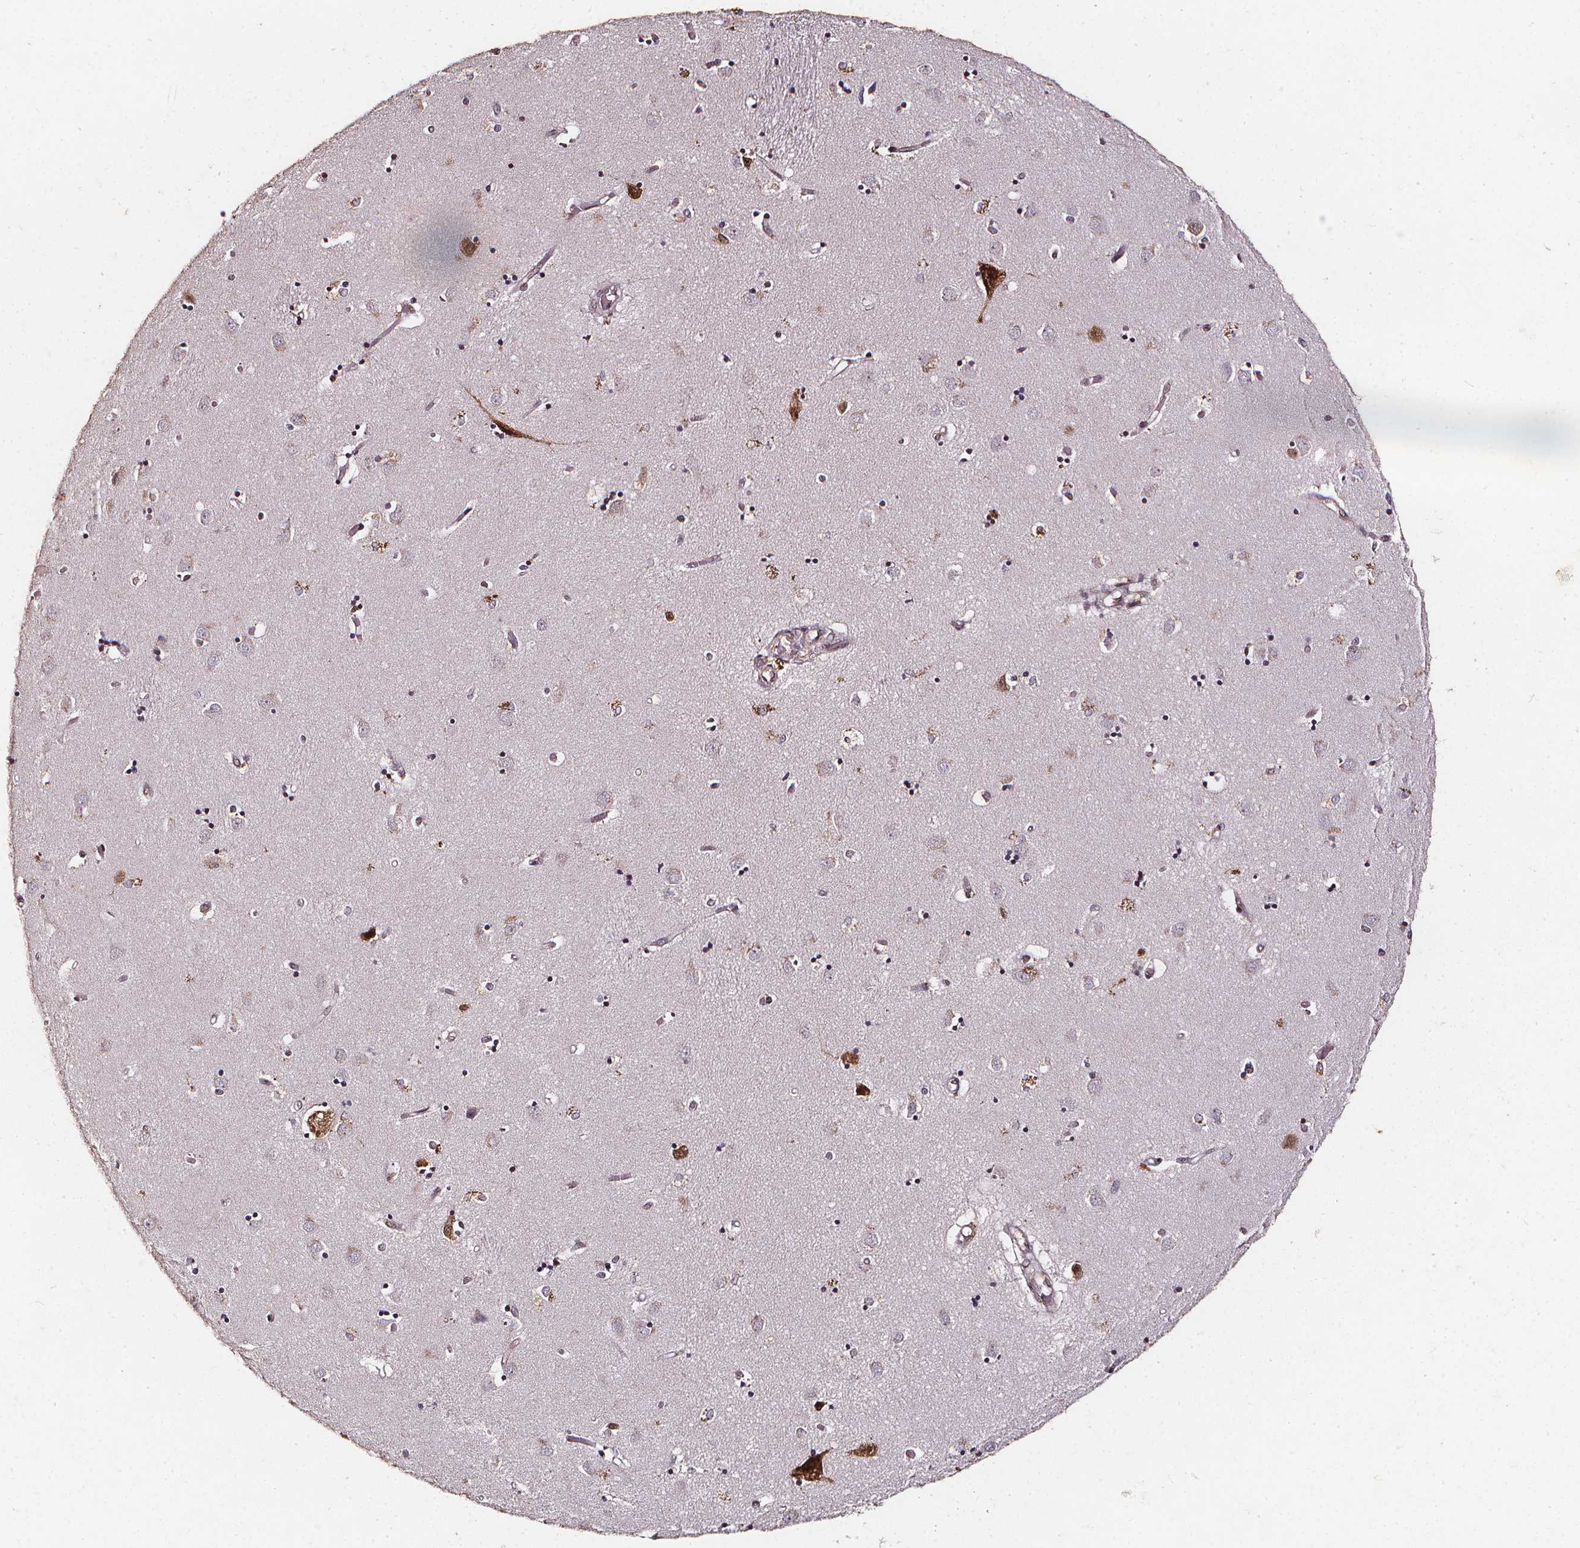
{"staining": {"intensity": "weak", "quantity": "<25%", "location": "cytoplasmic/membranous"}, "tissue": "caudate", "cell_type": "Glial cells", "image_type": "normal", "snomed": [{"axis": "morphology", "description": "Normal tissue, NOS"}, {"axis": "topography", "description": "Lateral ventricle wall"}], "caption": "This is a micrograph of immunohistochemistry (IHC) staining of benign caudate, which shows no expression in glial cells. (DAB IHC, high magnification).", "gene": "SMN1", "patient": {"sex": "male", "age": 54}}